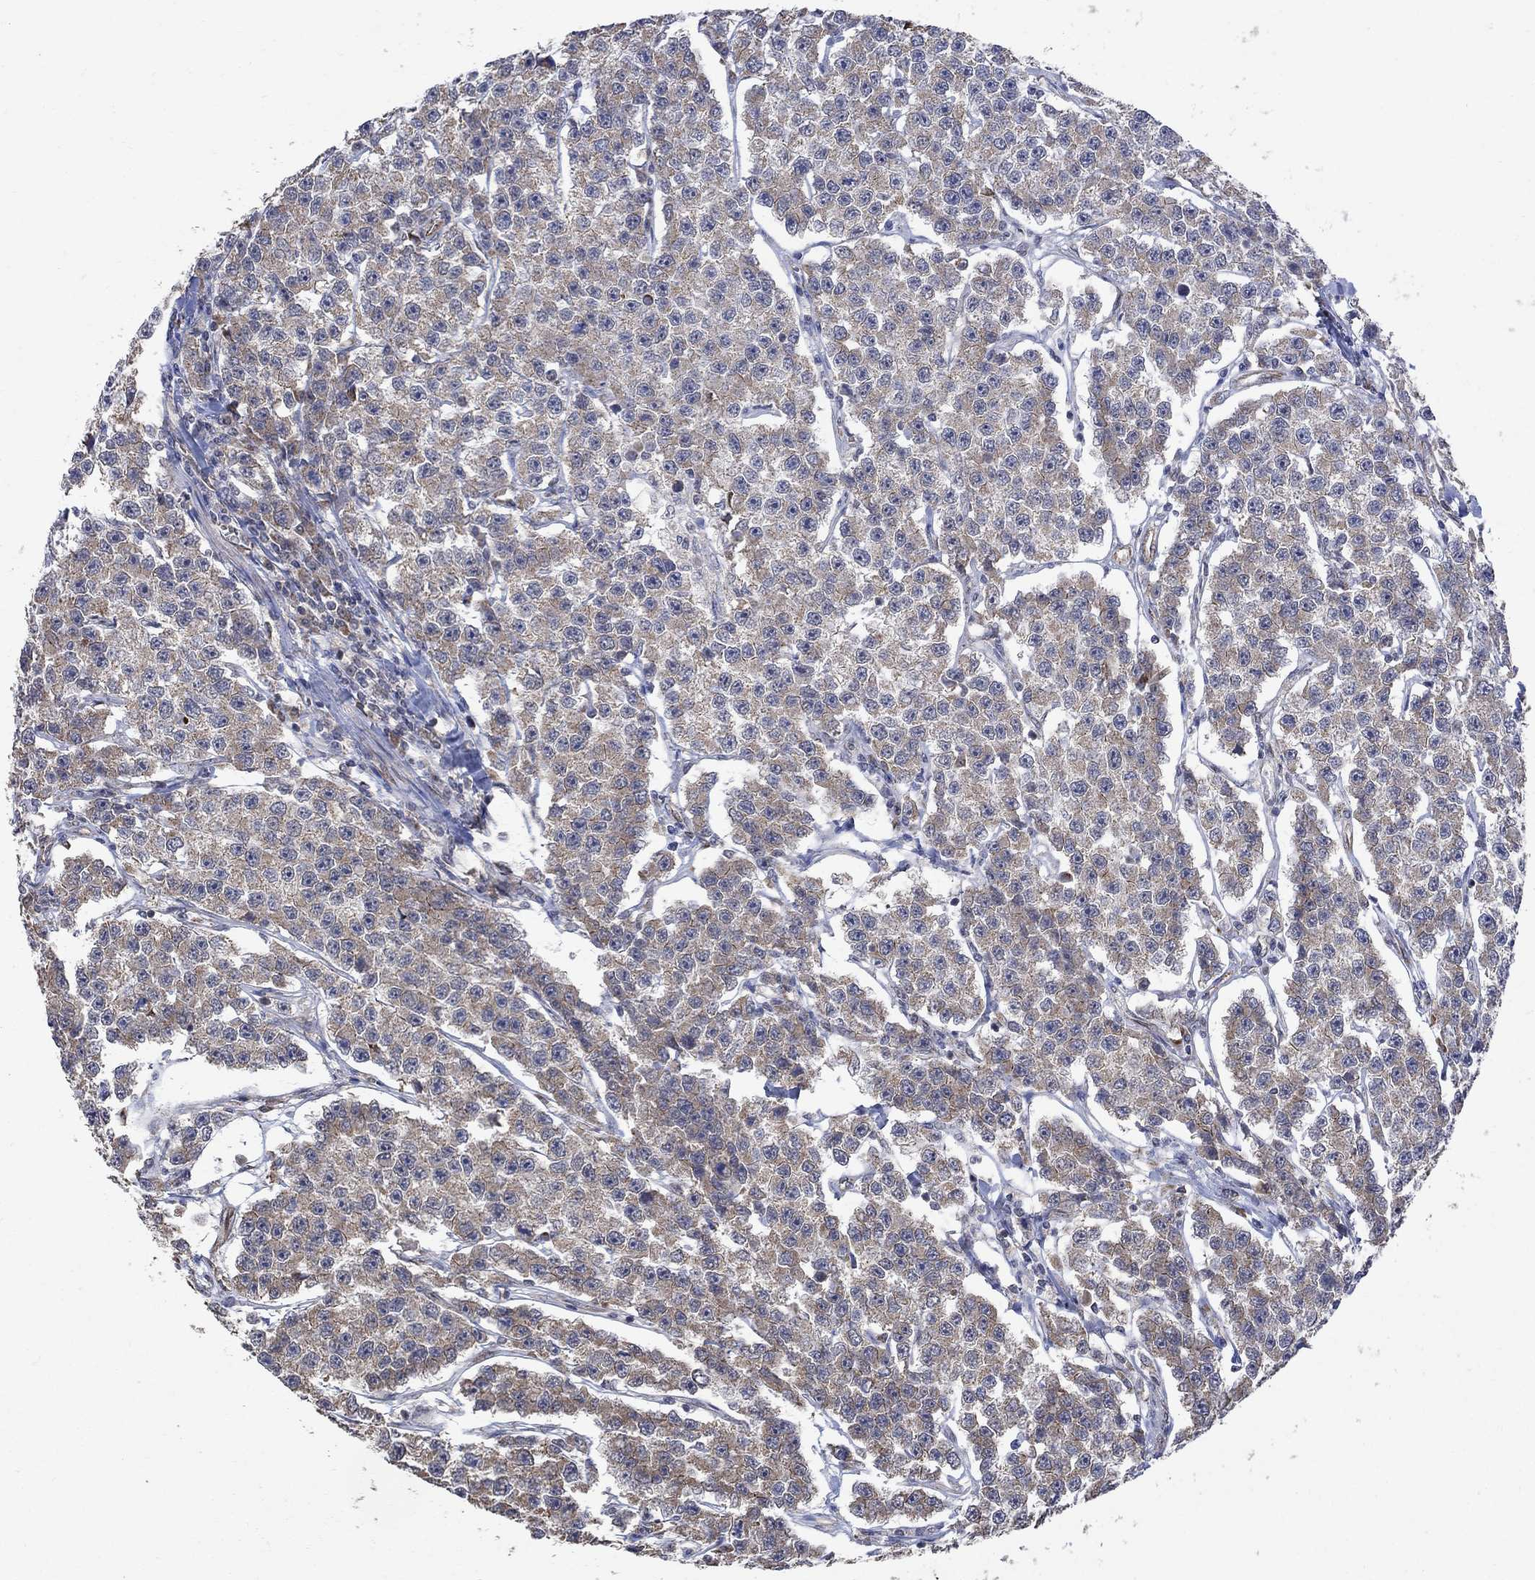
{"staining": {"intensity": "weak", "quantity": "25%-75%", "location": "cytoplasmic/membranous"}, "tissue": "testis cancer", "cell_type": "Tumor cells", "image_type": "cancer", "snomed": [{"axis": "morphology", "description": "Seminoma, NOS"}, {"axis": "topography", "description": "Testis"}], "caption": "Brown immunohistochemical staining in human testis cancer demonstrates weak cytoplasmic/membranous positivity in approximately 25%-75% of tumor cells.", "gene": "ANKRA2", "patient": {"sex": "male", "age": 59}}